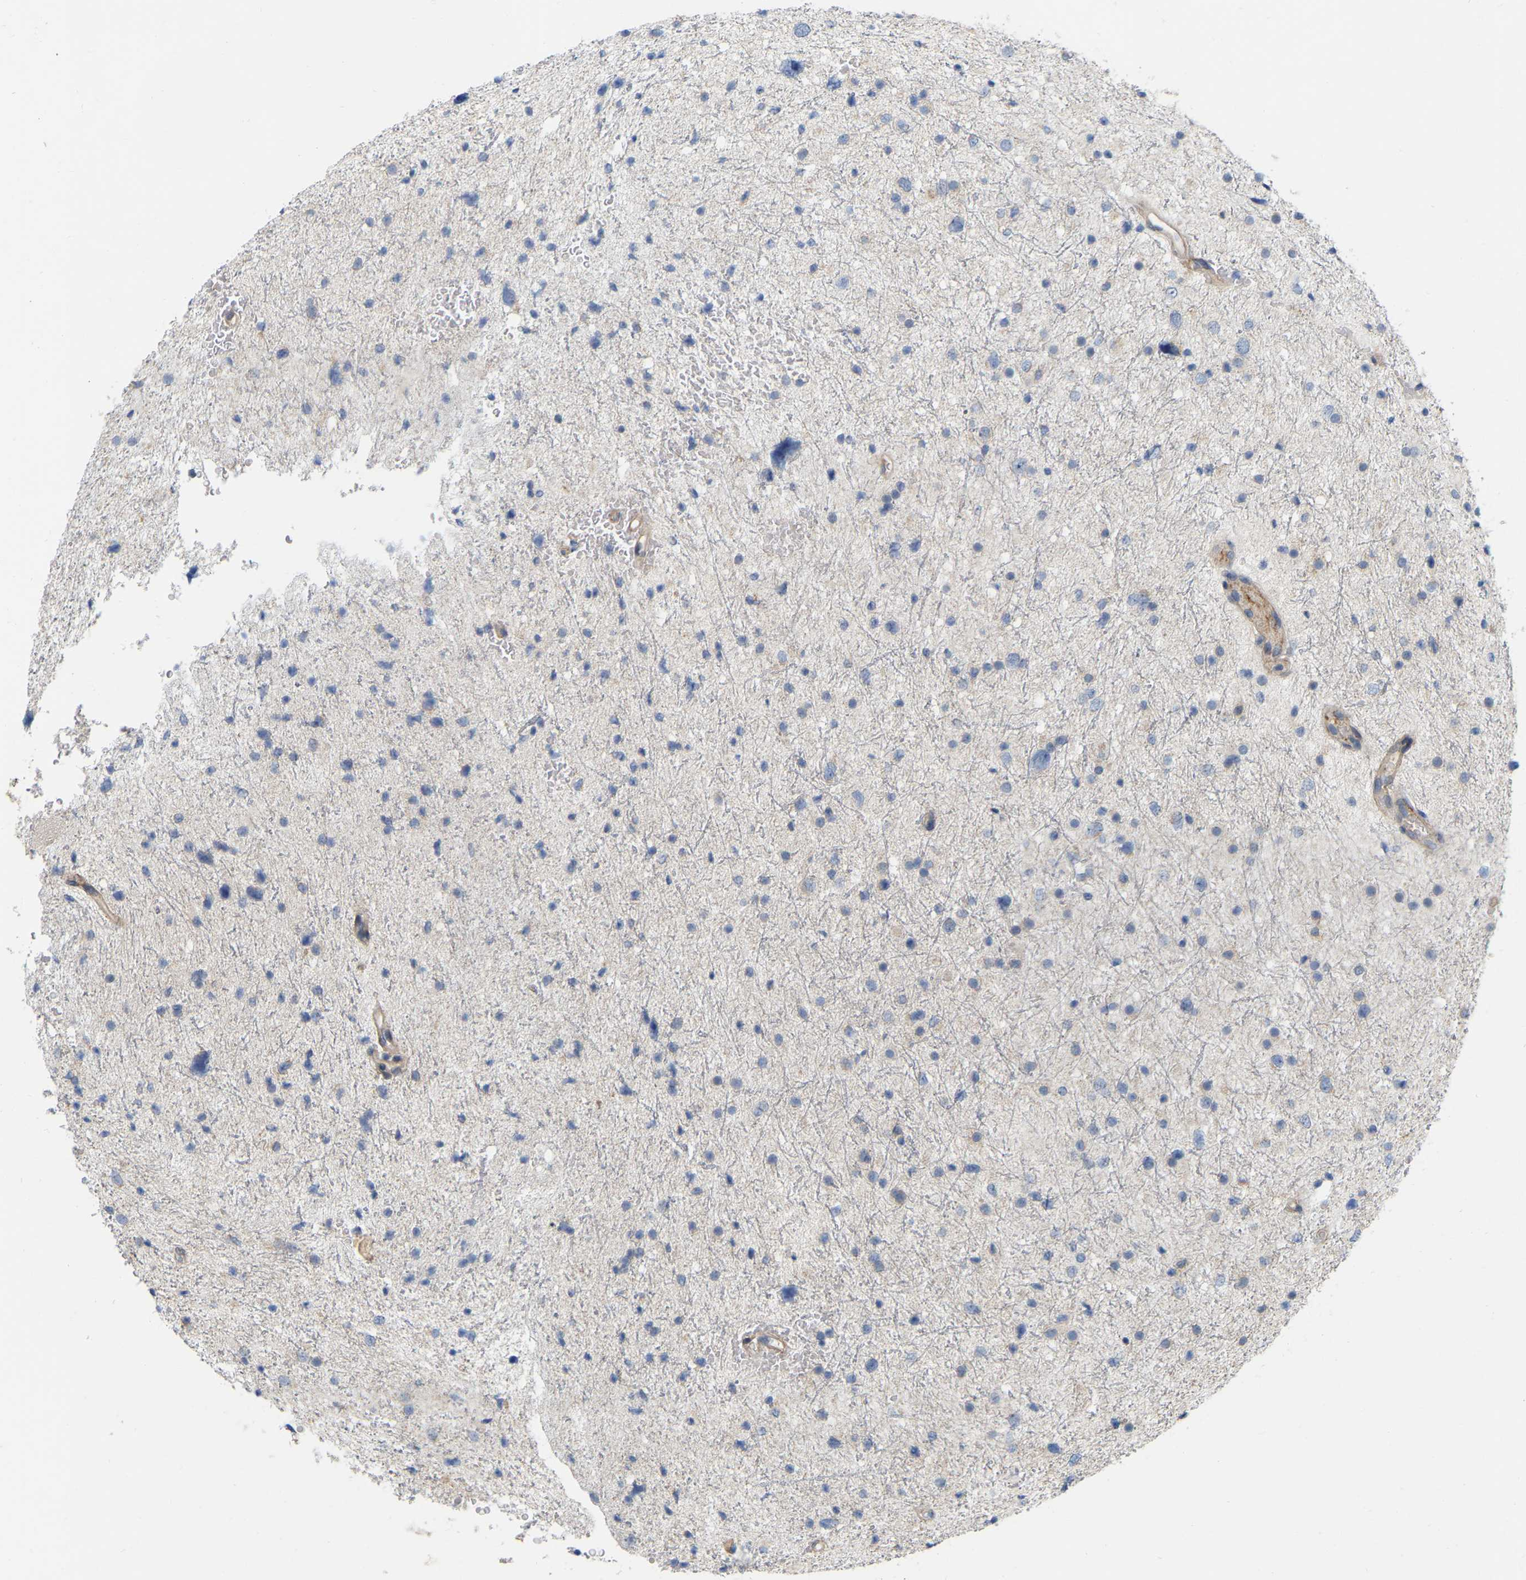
{"staining": {"intensity": "negative", "quantity": "none", "location": "none"}, "tissue": "glioma", "cell_type": "Tumor cells", "image_type": "cancer", "snomed": [{"axis": "morphology", "description": "Glioma, malignant, Low grade"}, {"axis": "topography", "description": "Brain"}], "caption": "Tumor cells show no significant expression in glioma.", "gene": "SSH1", "patient": {"sex": "female", "age": 37}}